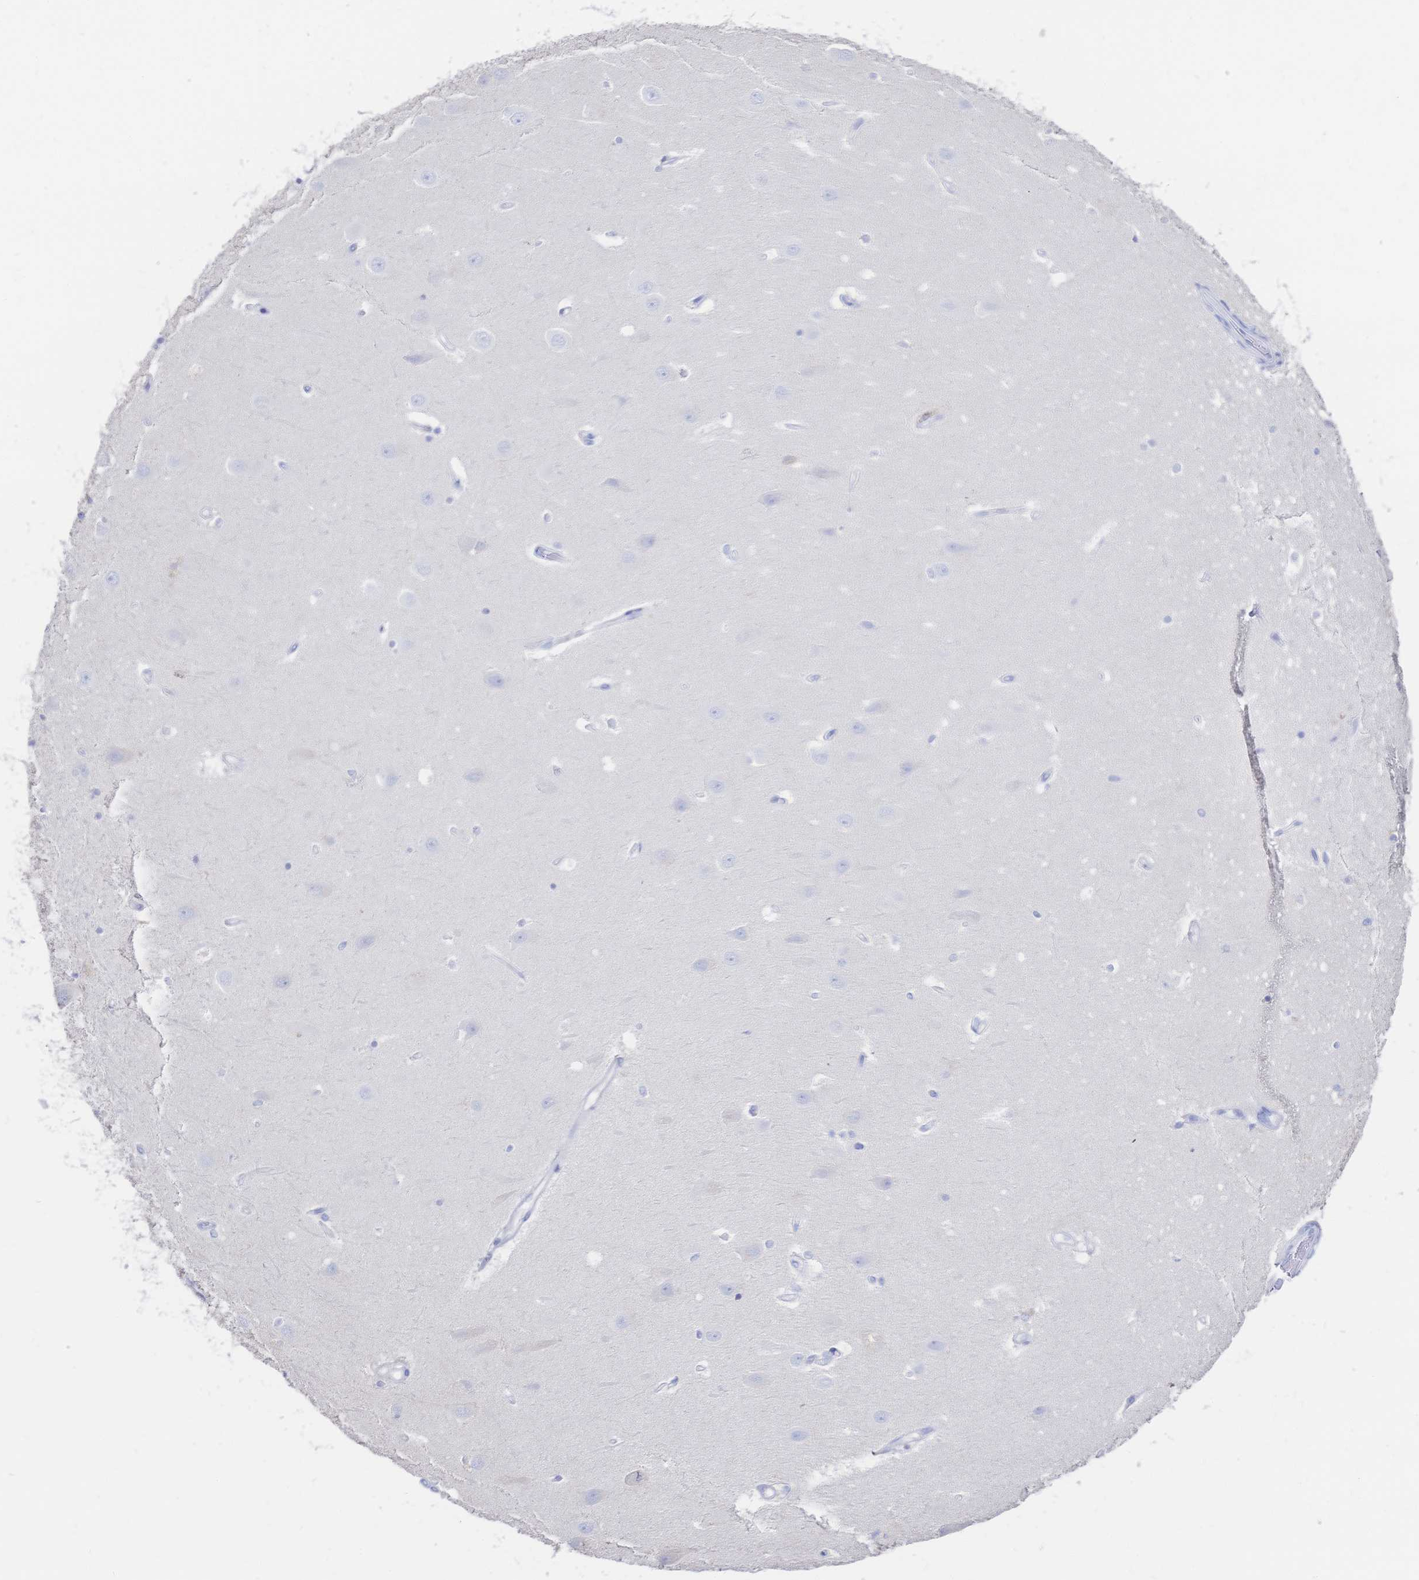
{"staining": {"intensity": "negative", "quantity": "none", "location": "none"}, "tissue": "hippocampus", "cell_type": "Glial cells", "image_type": "normal", "snomed": [{"axis": "morphology", "description": "Normal tissue, NOS"}, {"axis": "topography", "description": "Hippocampus"}], "caption": "Hippocampus was stained to show a protein in brown. There is no significant positivity in glial cells. (DAB immunohistochemistry (IHC) with hematoxylin counter stain).", "gene": "IL2RB", "patient": {"sex": "male", "age": 63}}